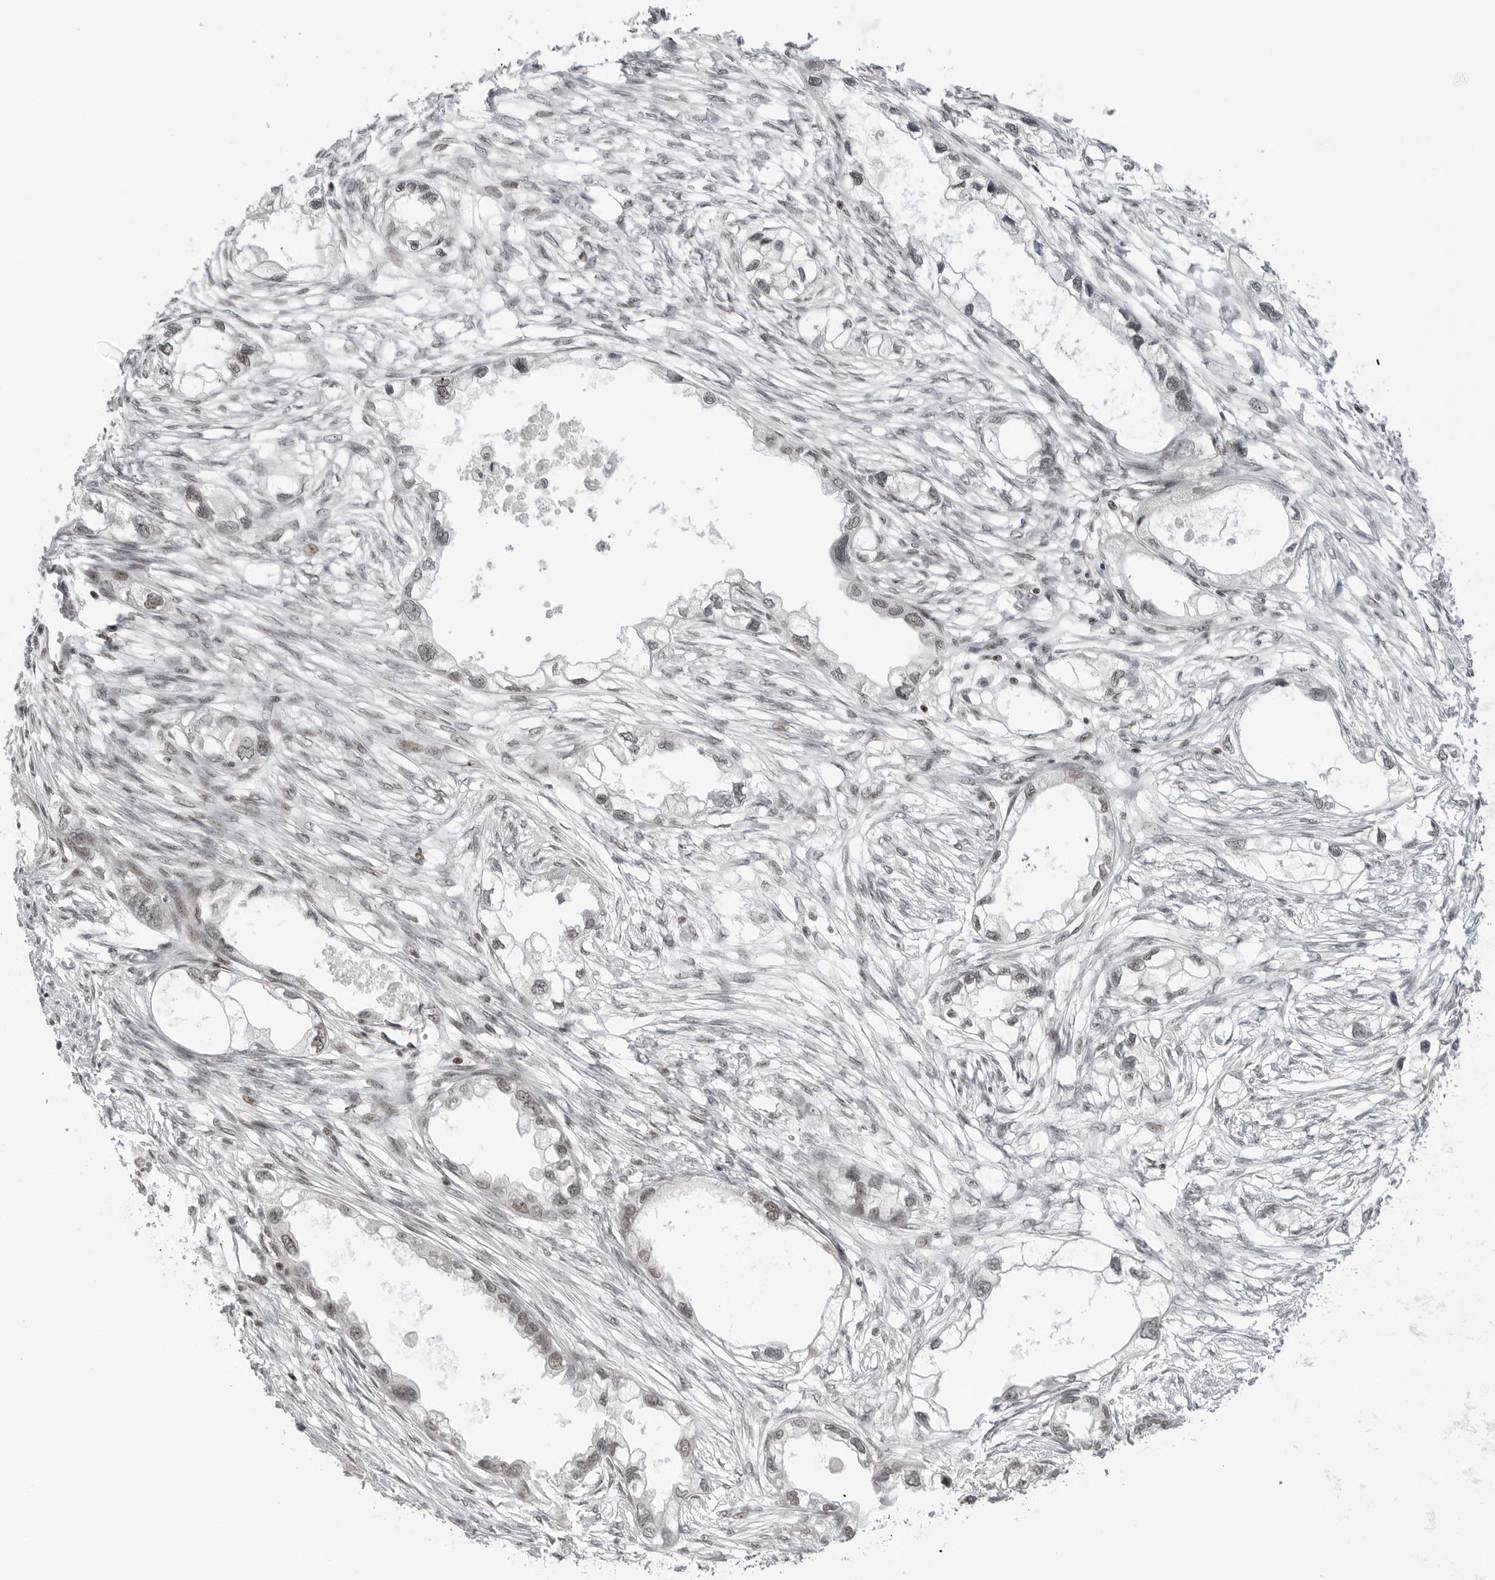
{"staining": {"intensity": "weak", "quantity": "25%-75%", "location": "nuclear"}, "tissue": "endometrial cancer", "cell_type": "Tumor cells", "image_type": "cancer", "snomed": [{"axis": "morphology", "description": "Adenocarcinoma, NOS"}, {"axis": "morphology", "description": "Adenocarcinoma, metastatic, NOS"}, {"axis": "topography", "description": "Adipose tissue"}, {"axis": "topography", "description": "Endometrium"}], "caption": "Endometrial cancer tissue shows weak nuclear expression in approximately 25%-75% of tumor cells, visualized by immunohistochemistry.", "gene": "TRIM66", "patient": {"sex": "female", "age": 67}}